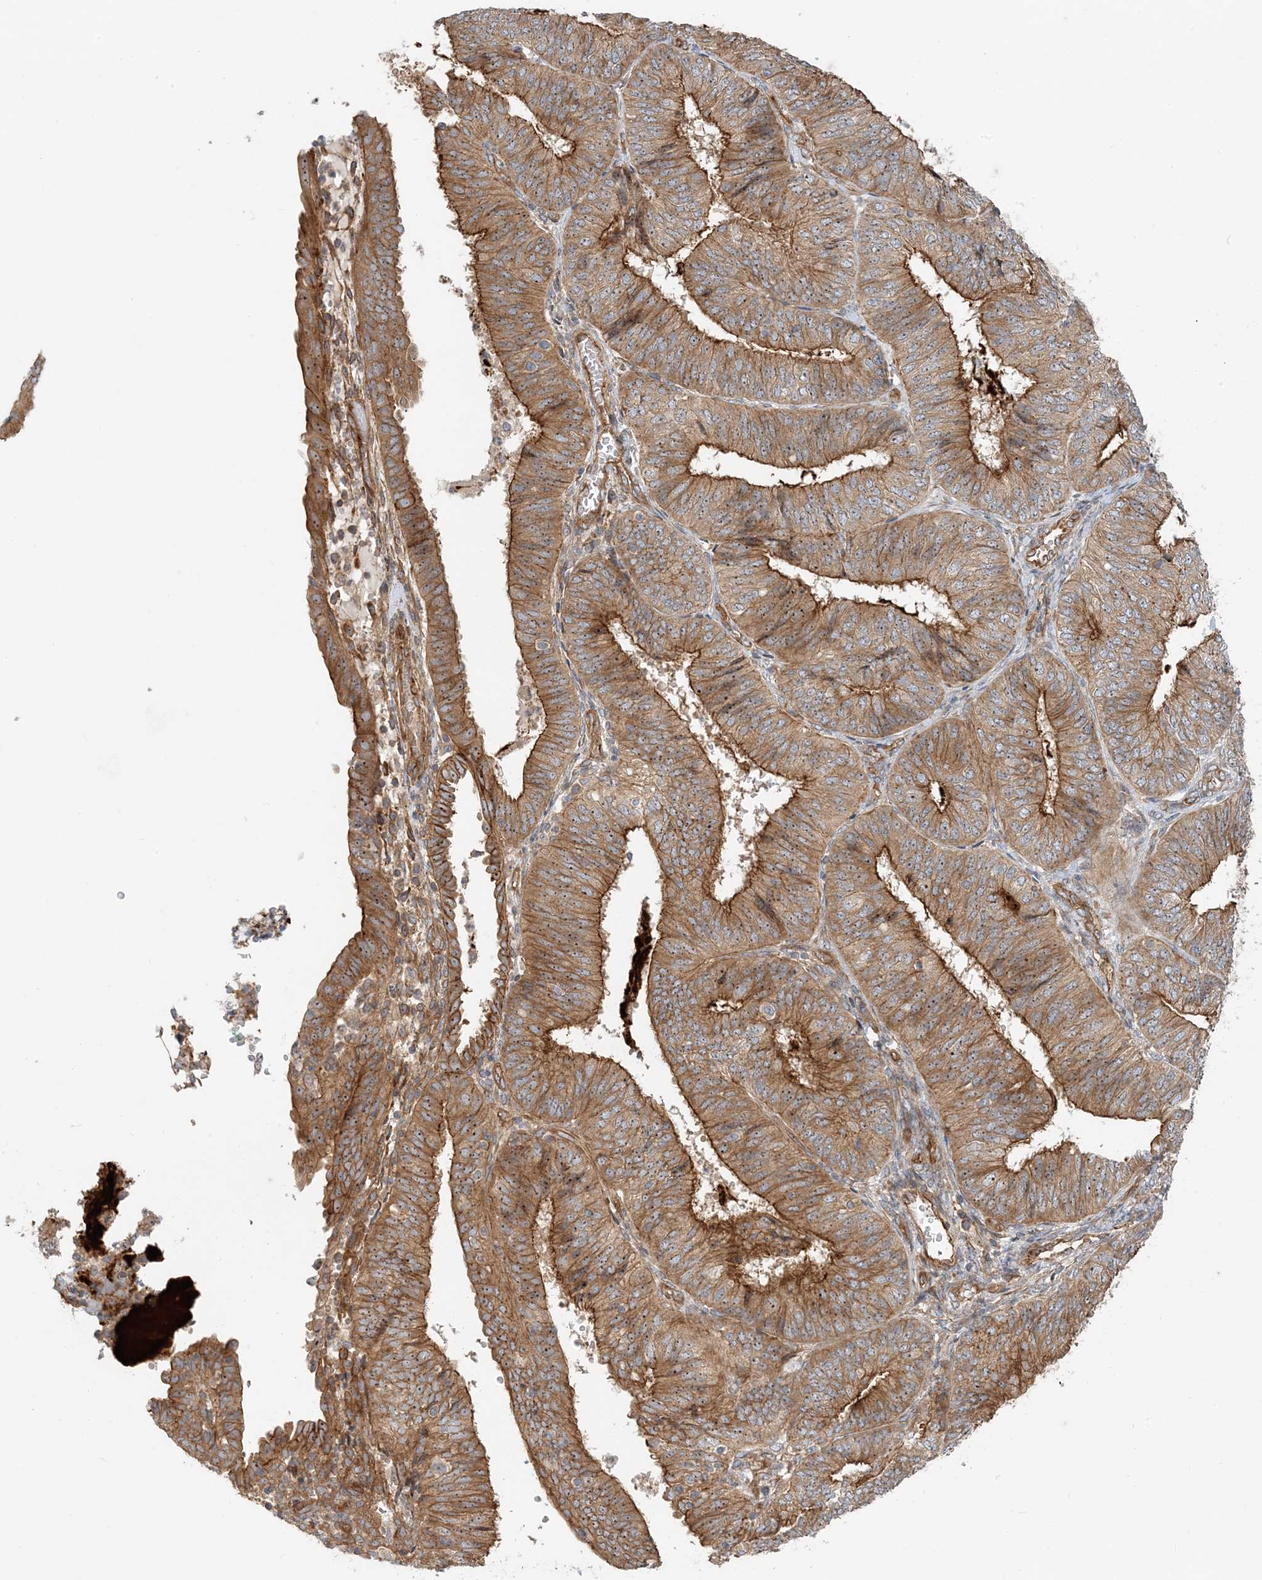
{"staining": {"intensity": "moderate", "quantity": ">75%", "location": "cytoplasmic/membranous"}, "tissue": "endometrial cancer", "cell_type": "Tumor cells", "image_type": "cancer", "snomed": [{"axis": "morphology", "description": "Adenocarcinoma, NOS"}, {"axis": "topography", "description": "Endometrium"}], "caption": "Approximately >75% of tumor cells in human endometrial cancer show moderate cytoplasmic/membranous protein positivity as visualized by brown immunohistochemical staining.", "gene": "MYL5", "patient": {"sex": "female", "age": 58}}